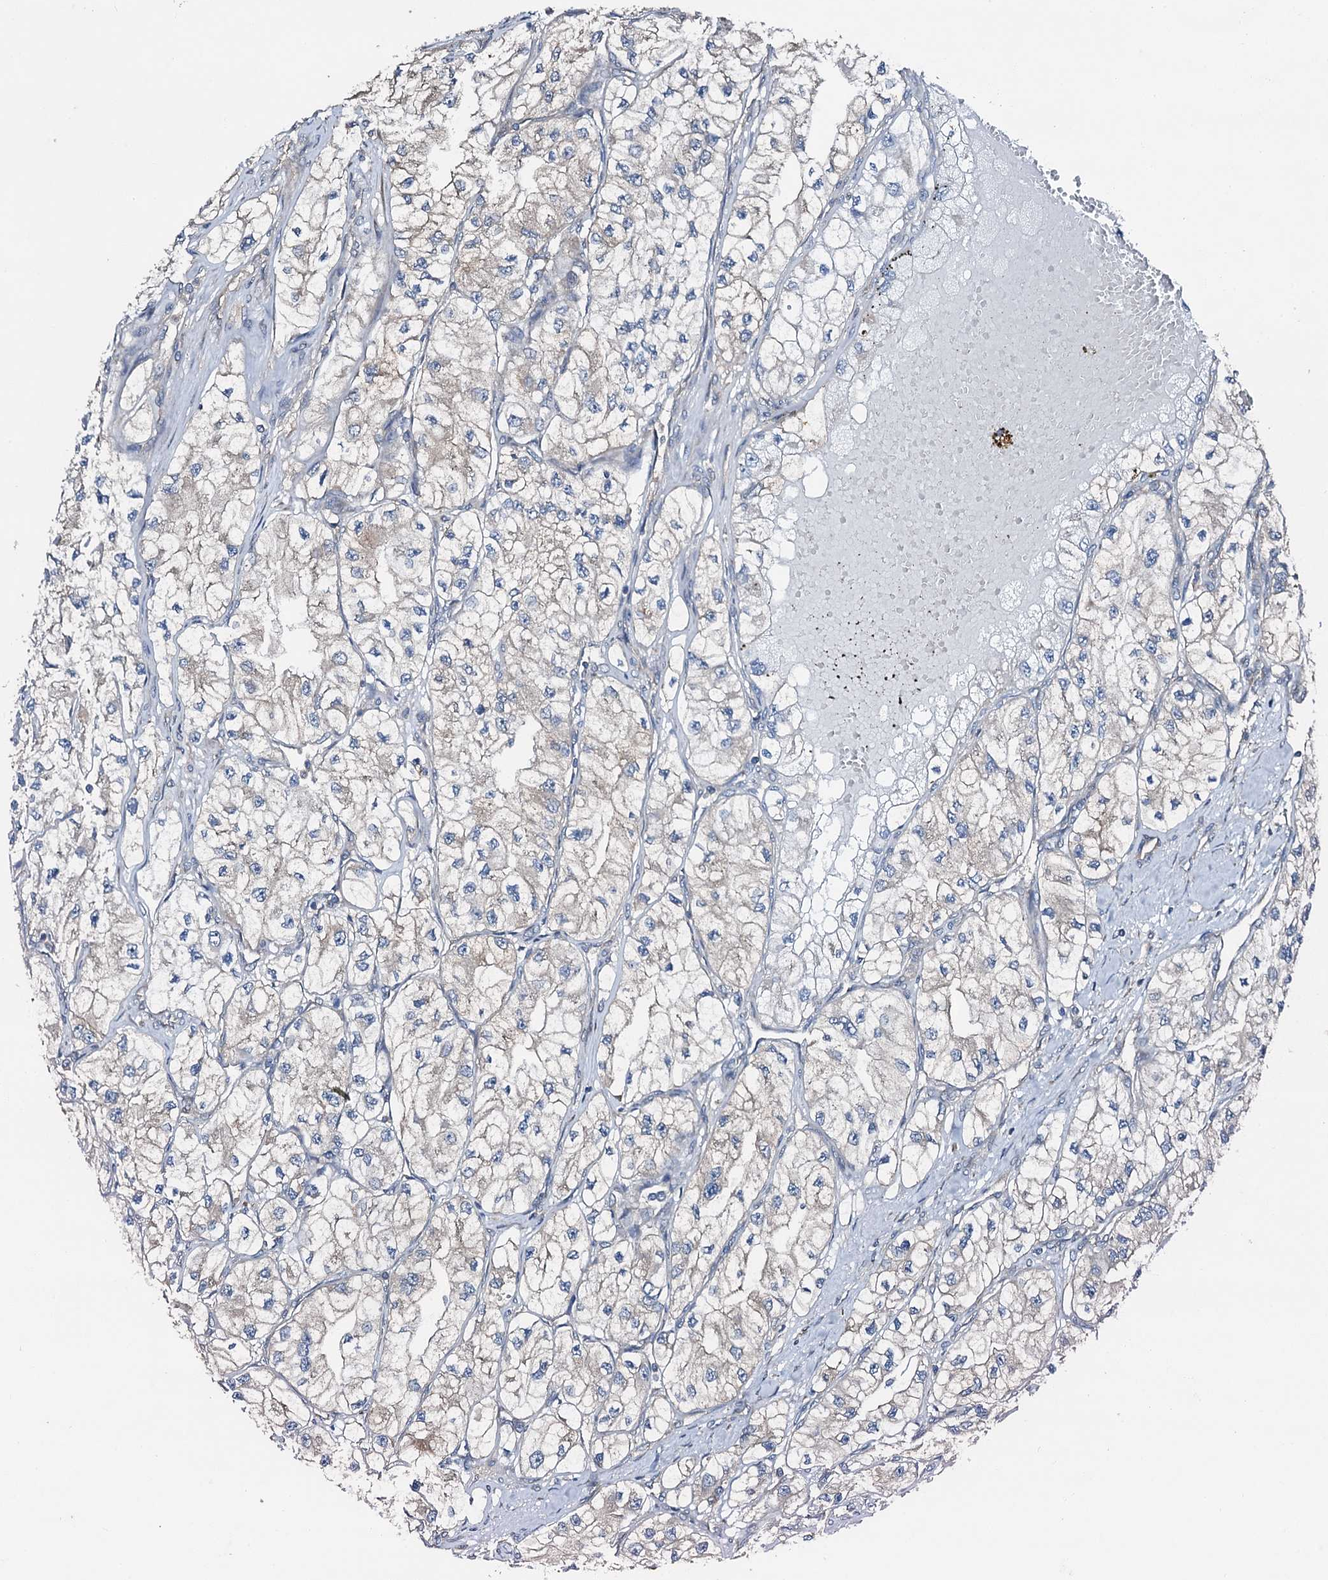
{"staining": {"intensity": "negative", "quantity": "none", "location": "none"}, "tissue": "renal cancer", "cell_type": "Tumor cells", "image_type": "cancer", "snomed": [{"axis": "morphology", "description": "Adenocarcinoma, NOS"}, {"axis": "topography", "description": "Kidney"}], "caption": "The photomicrograph displays no staining of tumor cells in renal adenocarcinoma.", "gene": "FLYWCH1", "patient": {"sex": "female", "age": 57}}